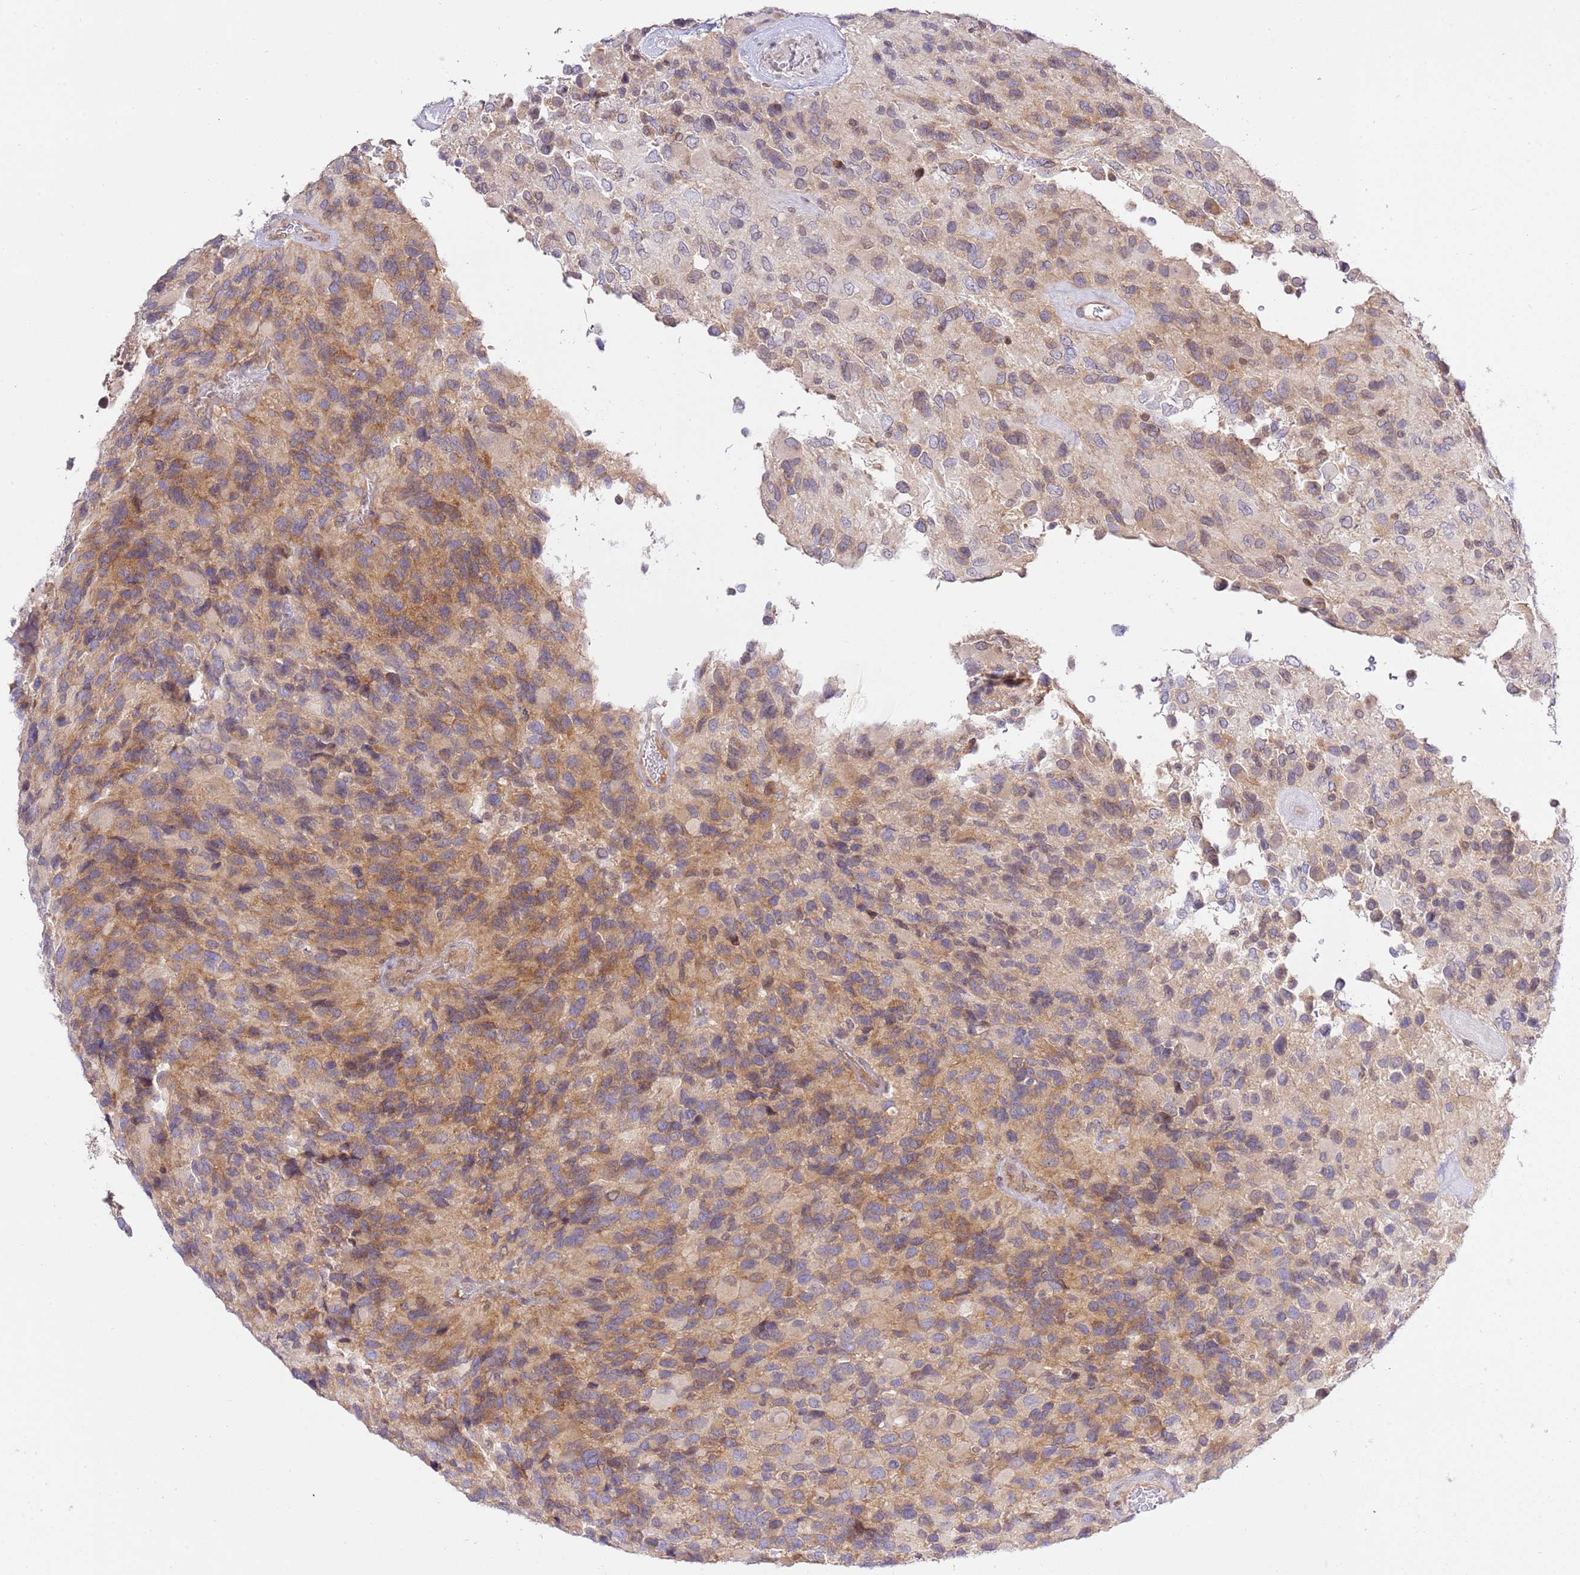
{"staining": {"intensity": "weak", "quantity": "25%-75%", "location": "cytoplasmic/membranous"}, "tissue": "glioma", "cell_type": "Tumor cells", "image_type": "cancer", "snomed": [{"axis": "morphology", "description": "Glioma, malignant, High grade"}, {"axis": "topography", "description": "Brain"}], "caption": "A high-resolution photomicrograph shows IHC staining of glioma, which demonstrates weak cytoplasmic/membranous staining in approximately 25%-75% of tumor cells.", "gene": "TRIM37", "patient": {"sex": "male", "age": 77}}